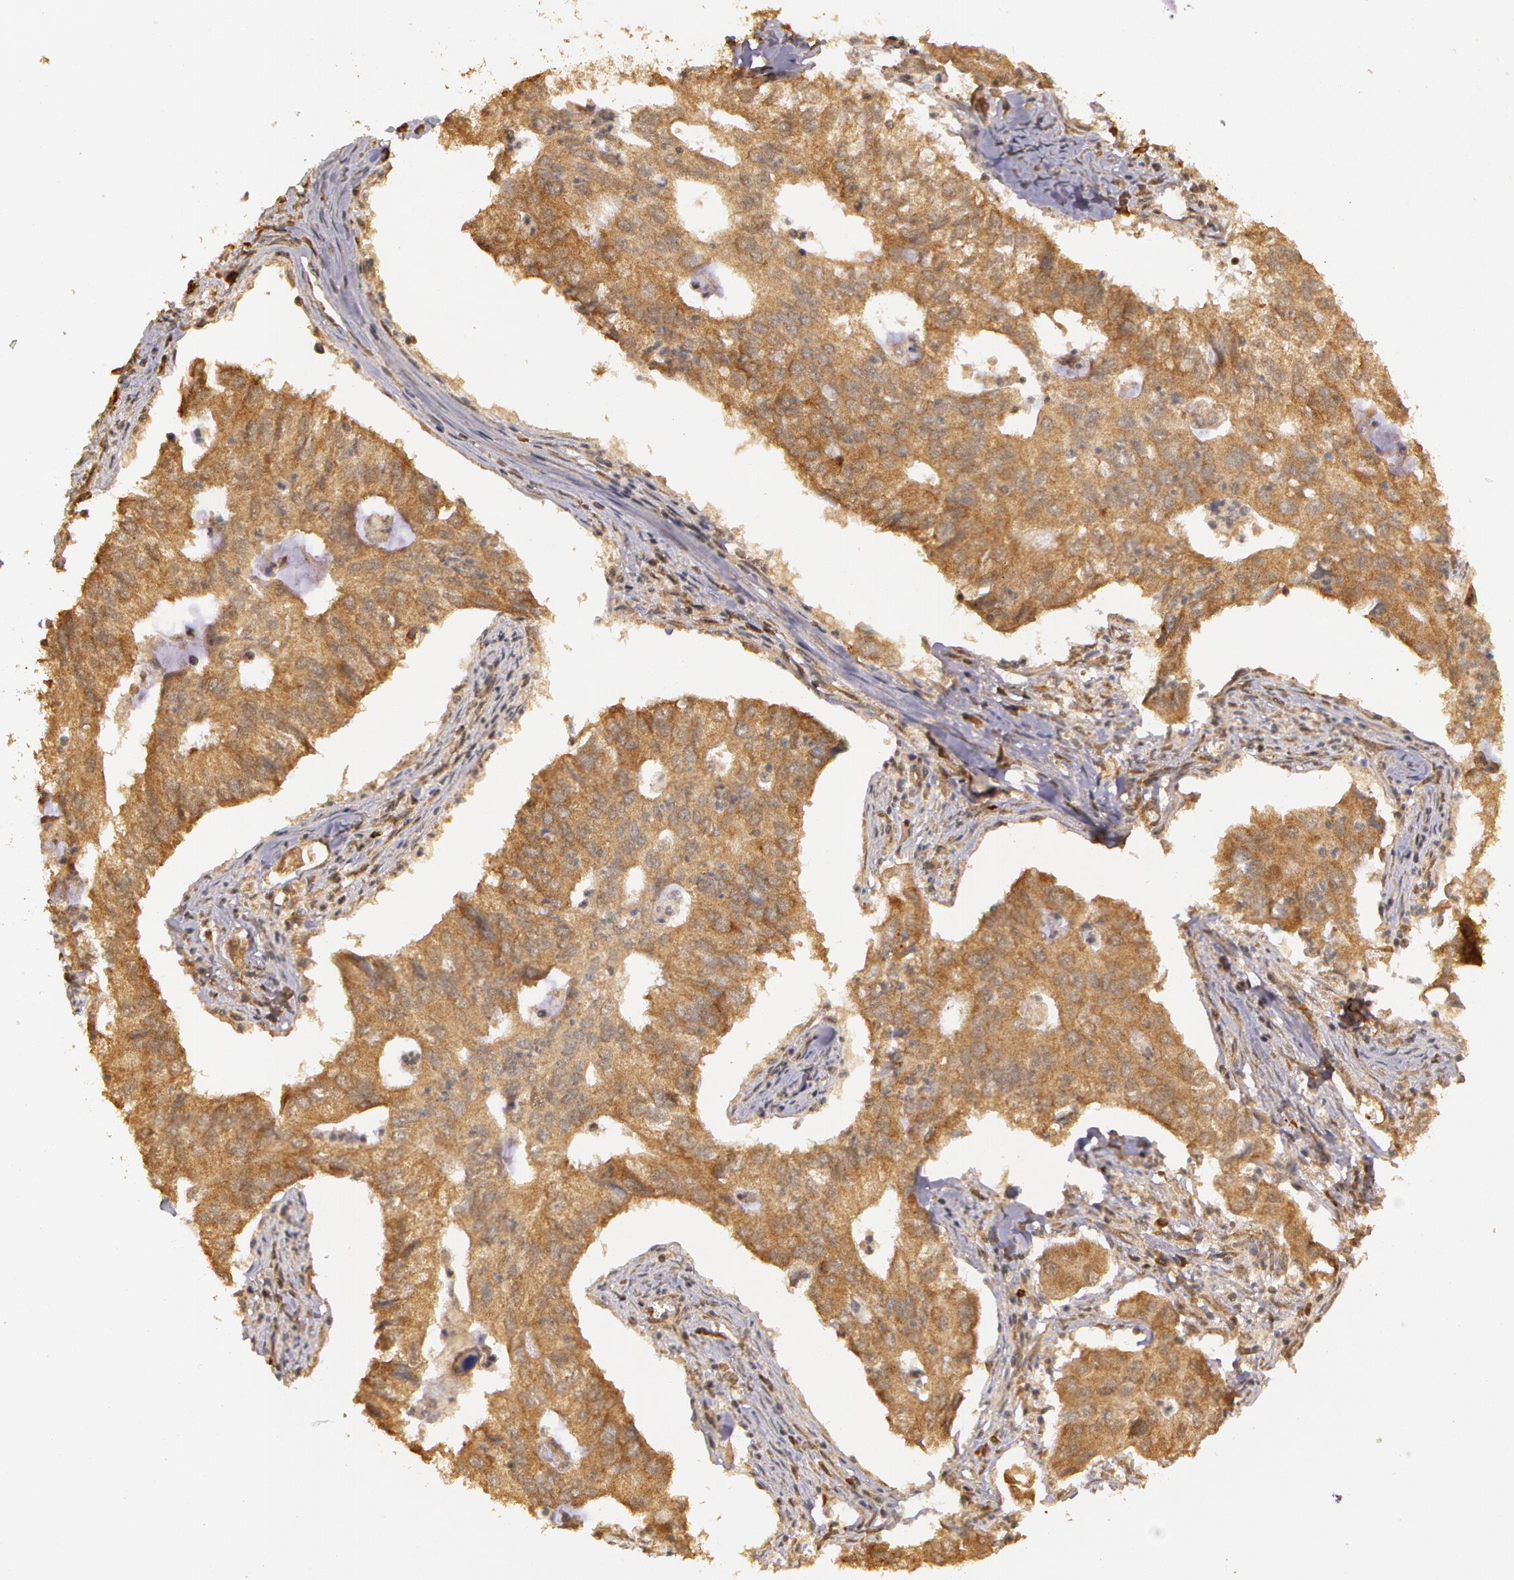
{"staining": {"intensity": "strong", "quantity": ">75%", "location": "cytoplasmic/membranous"}, "tissue": "lung cancer", "cell_type": "Tumor cells", "image_type": "cancer", "snomed": [{"axis": "morphology", "description": "Adenocarcinoma, NOS"}, {"axis": "topography", "description": "Lung"}], "caption": "Immunohistochemical staining of human lung cancer (adenocarcinoma) displays high levels of strong cytoplasmic/membranous protein expression in about >75% of tumor cells.", "gene": "ASCC2", "patient": {"sex": "male", "age": 48}}